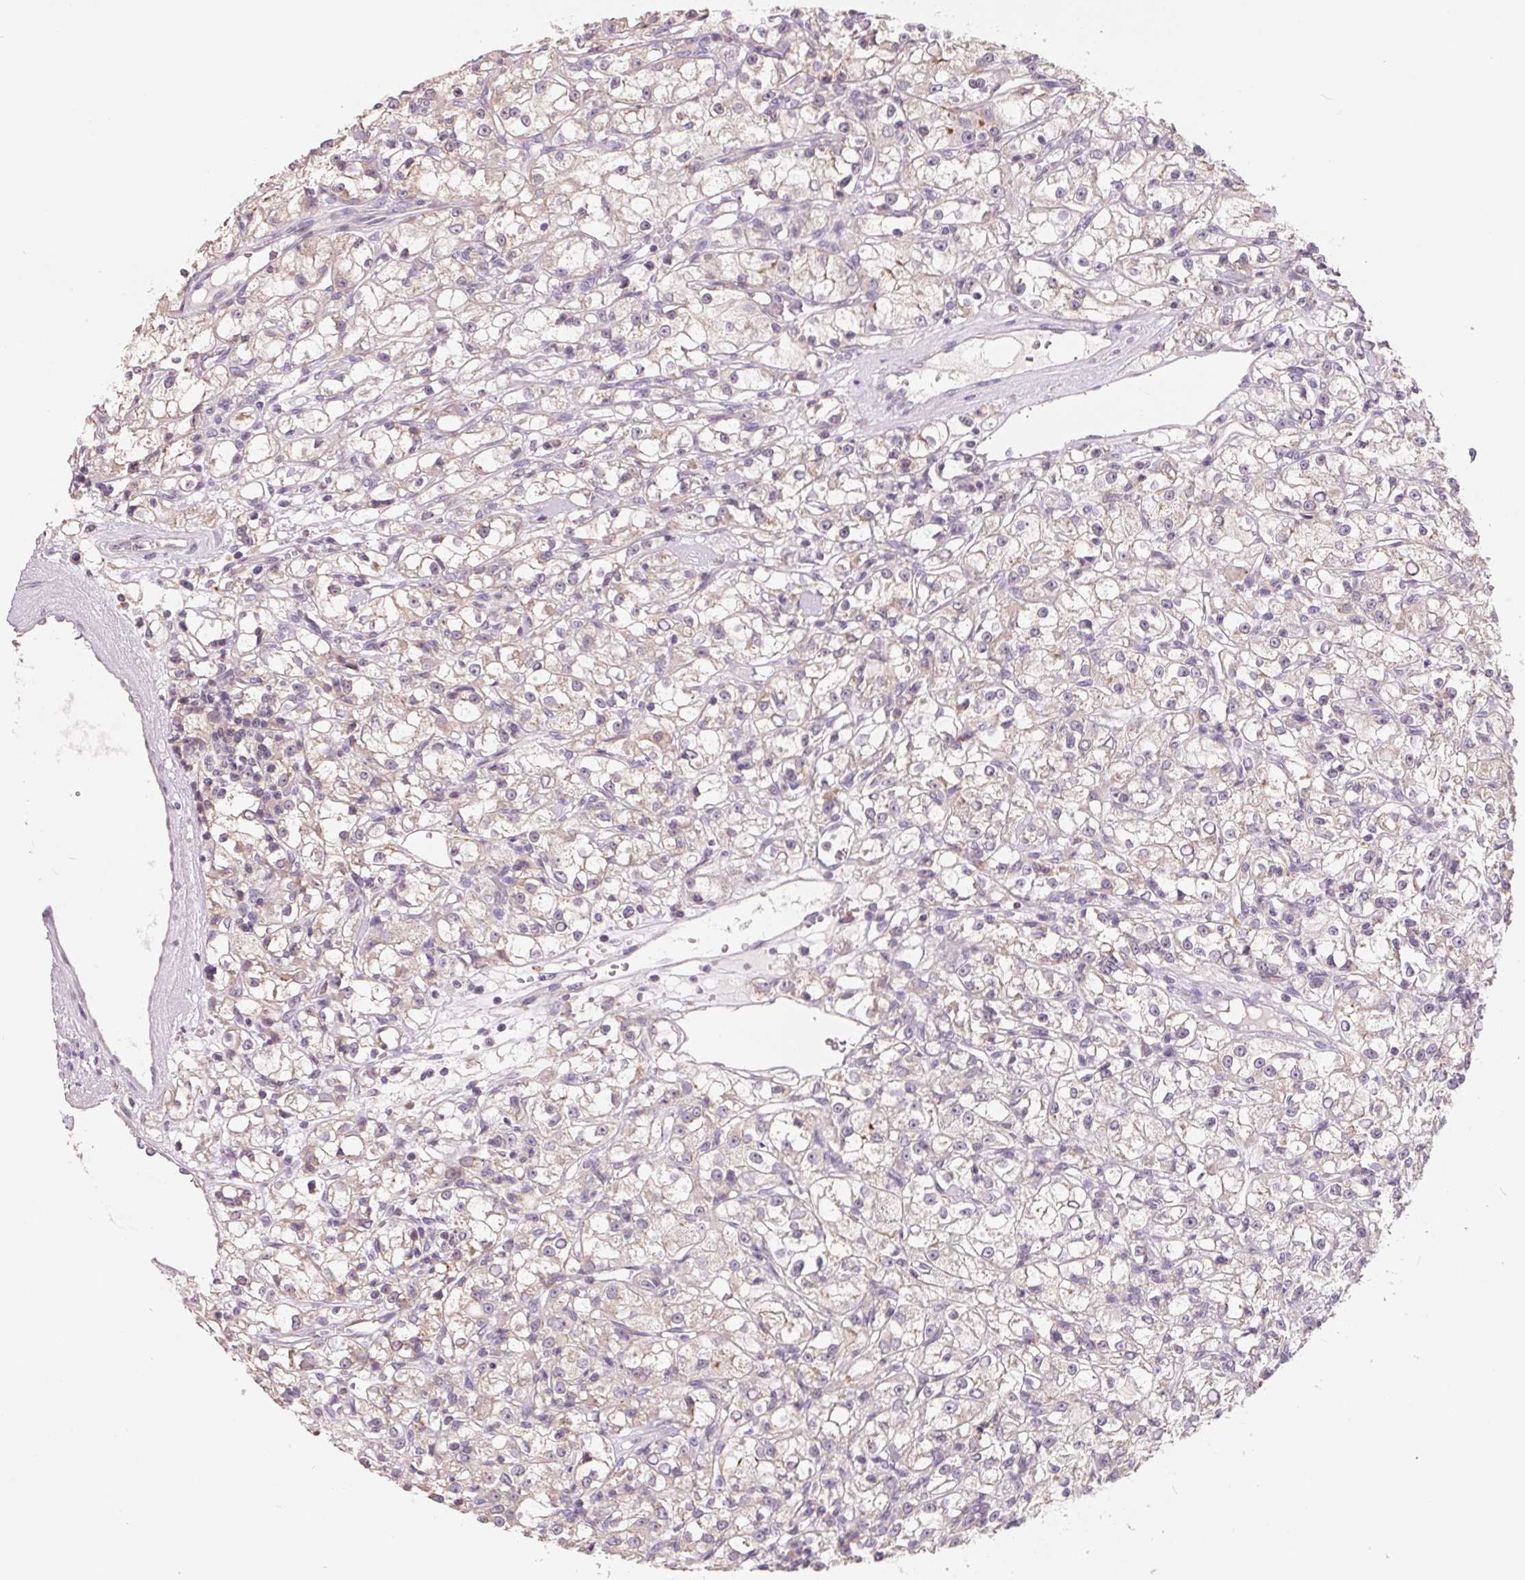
{"staining": {"intensity": "negative", "quantity": "none", "location": "none"}, "tissue": "renal cancer", "cell_type": "Tumor cells", "image_type": "cancer", "snomed": [{"axis": "morphology", "description": "Adenocarcinoma, NOS"}, {"axis": "topography", "description": "Kidney"}], "caption": "This image is of renal adenocarcinoma stained with immunohistochemistry to label a protein in brown with the nuclei are counter-stained blue. There is no staining in tumor cells.", "gene": "VTCN1", "patient": {"sex": "female", "age": 59}}